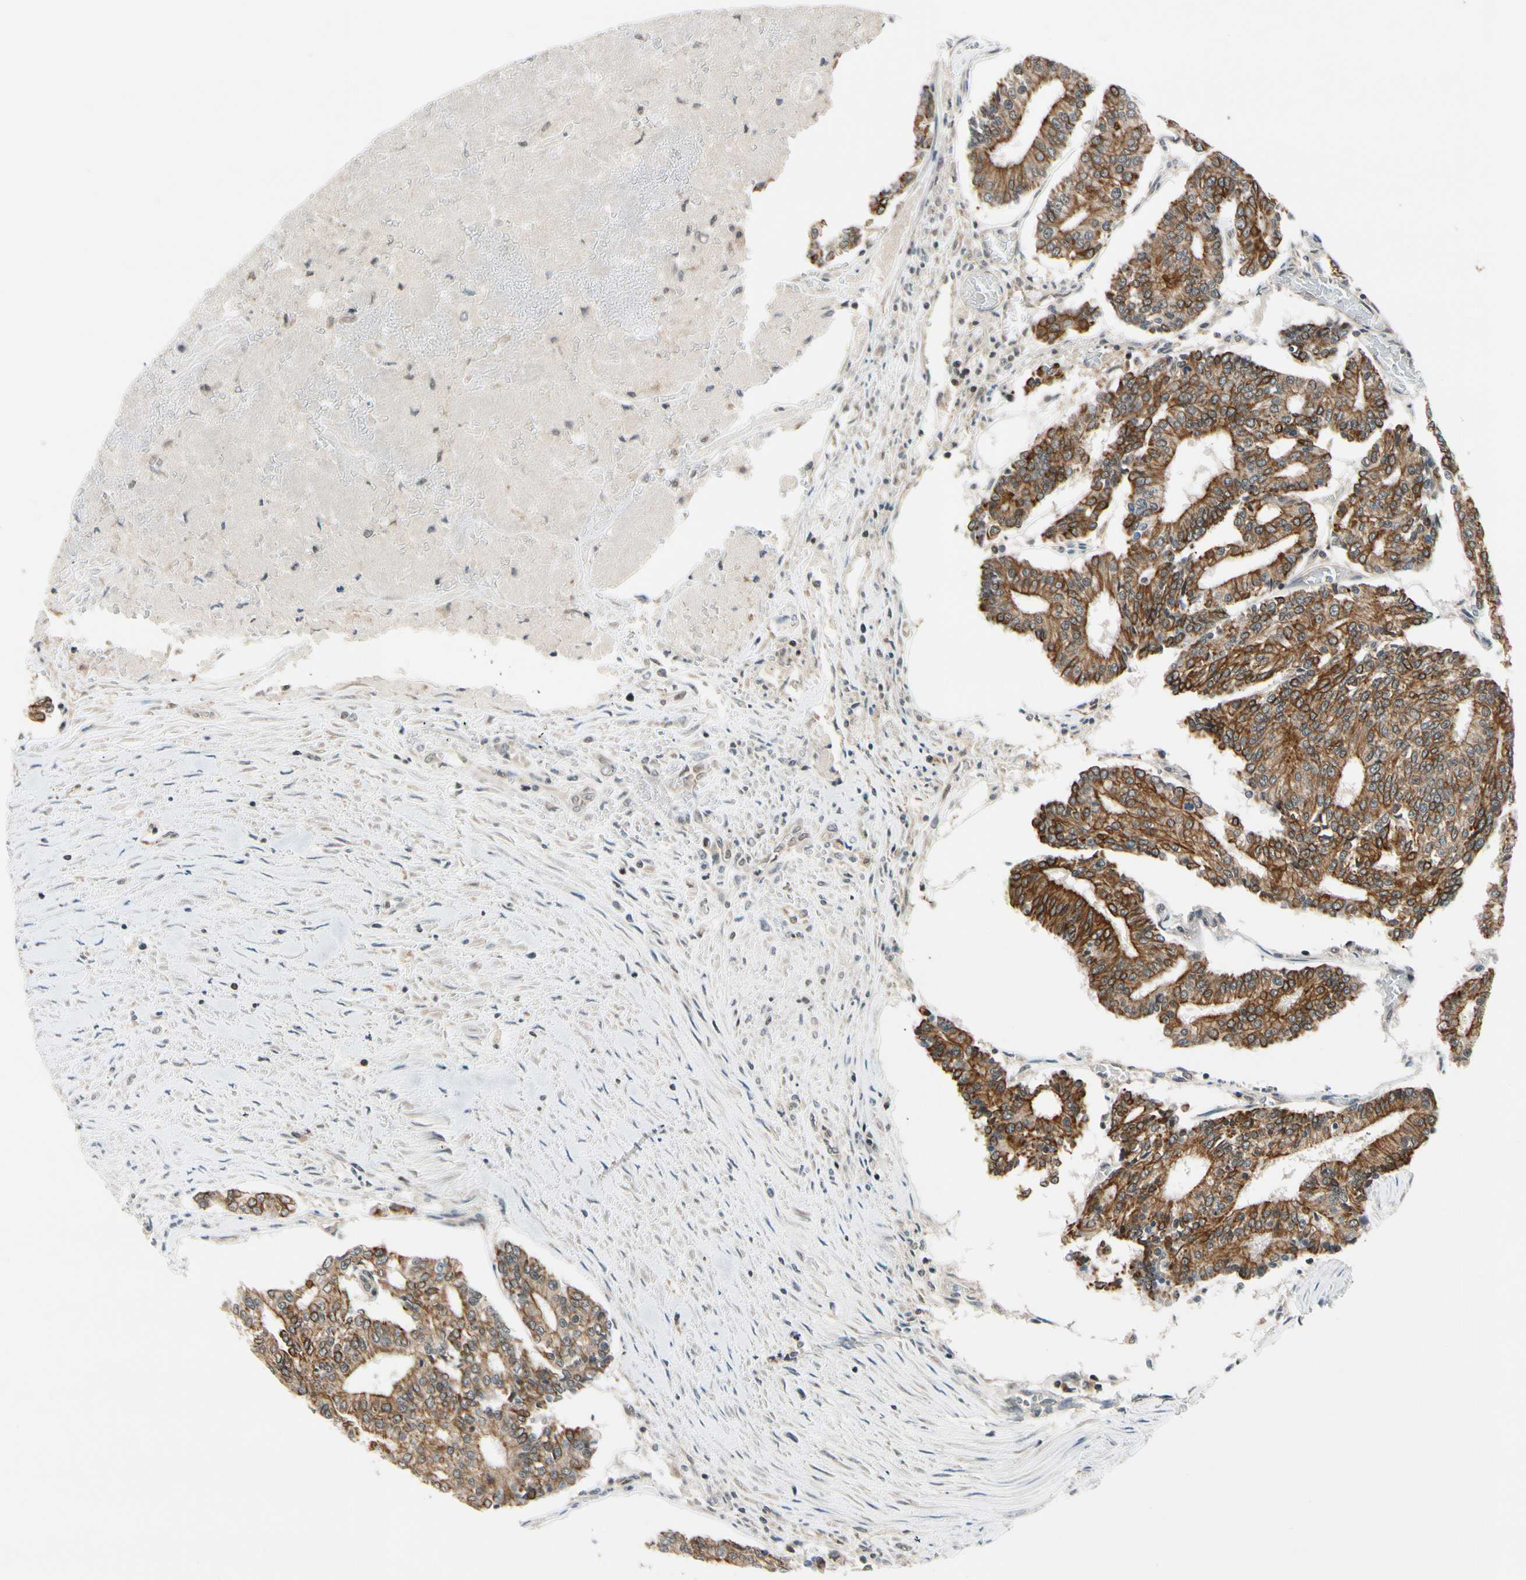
{"staining": {"intensity": "strong", "quantity": ">75%", "location": "cytoplasmic/membranous"}, "tissue": "prostate cancer", "cell_type": "Tumor cells", "image_type": "cancer", "snomed": [{"axis": "morphology", "description": "Adenocarcinoma, High grade"}, {"axis": "topography", "description": "Prostate"}], "caption": "A brown stain shows strong cytoplasmic/membranous positivity of a protein in high-grade adenocarcinoma (prostate) tumor cells. The staining was performed using DAB to visualize the protein expression in brown, while the nuclei were stained in blue with hematoxylin (Magnification: 20x).", "gene": "TAF12", "patient": {"sex": "male", "age": 55}}